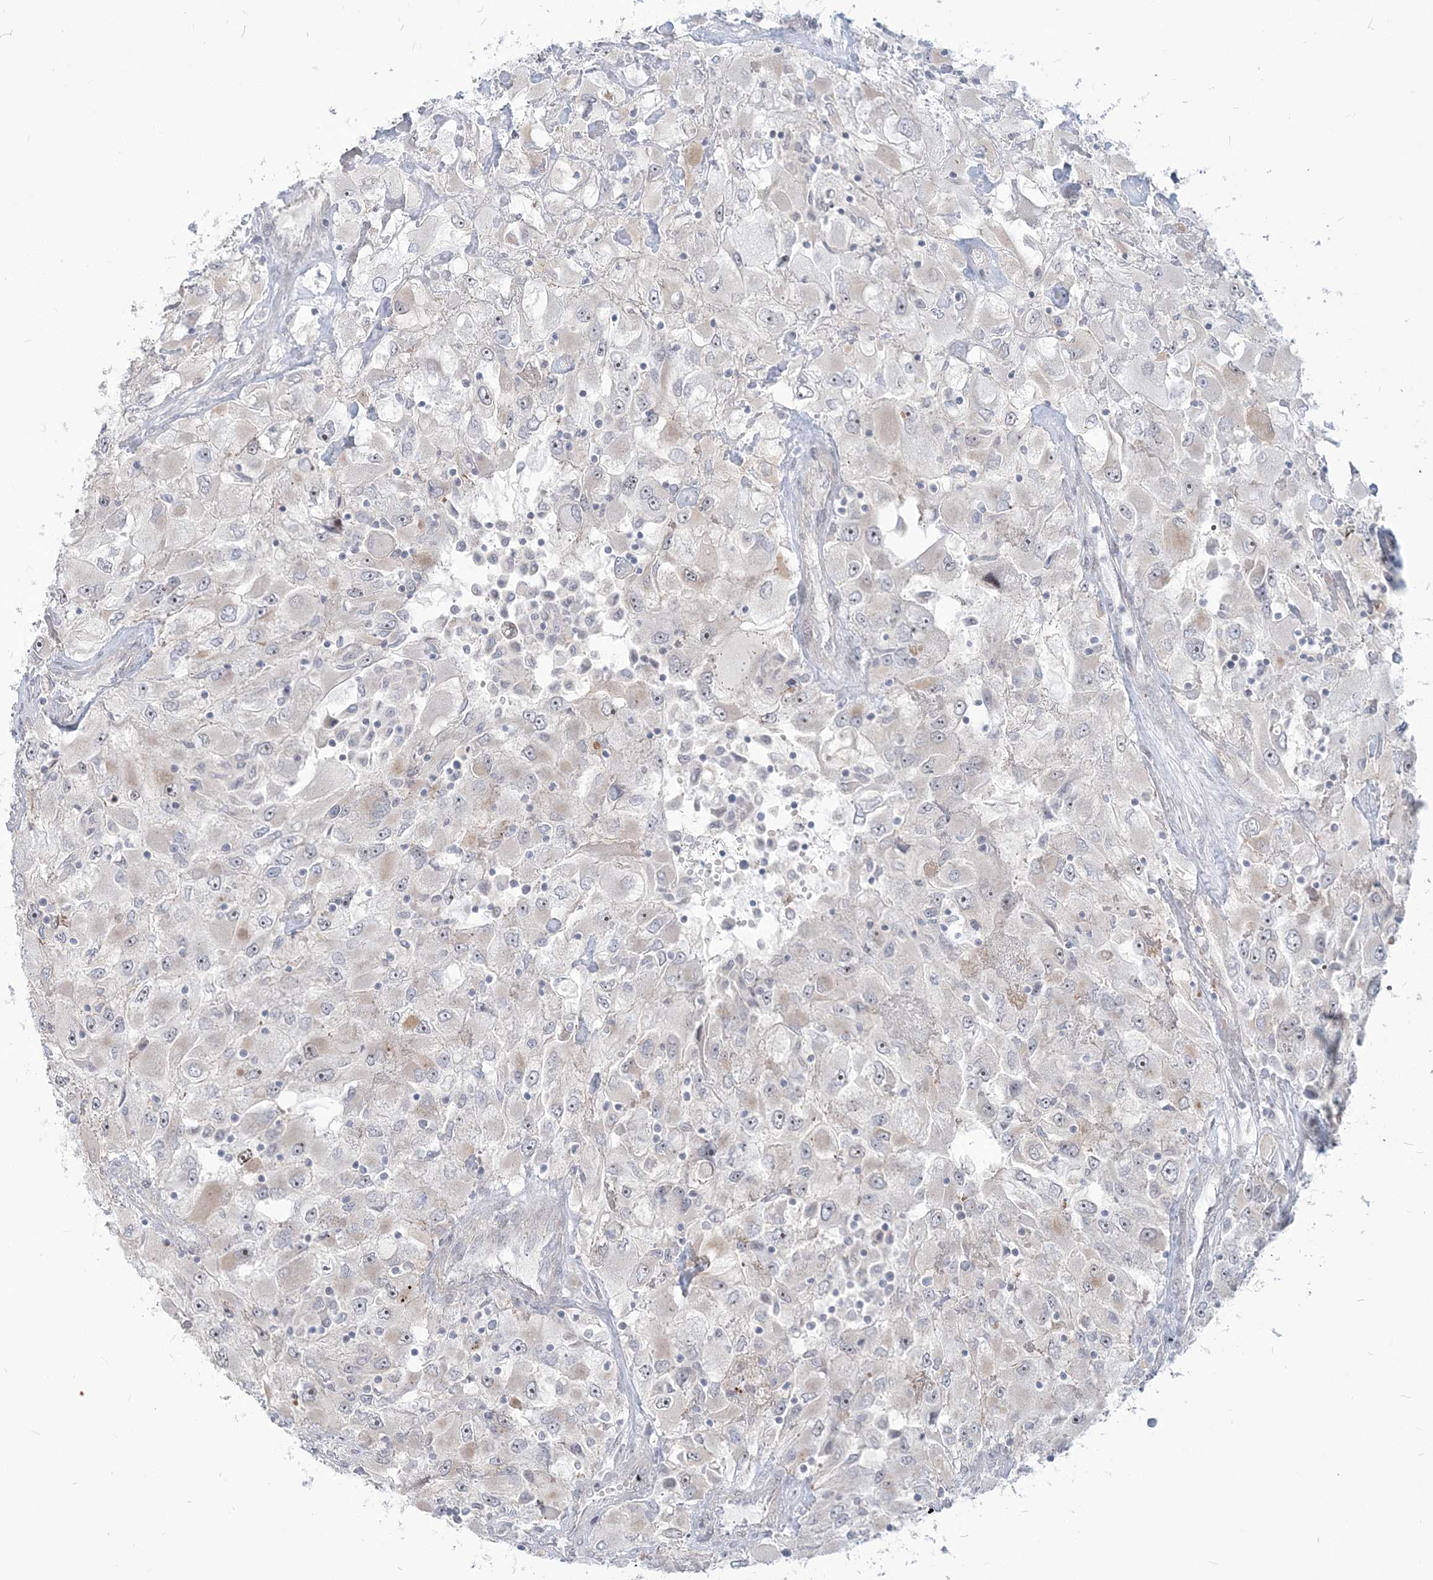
{"staining": {"intensity": "negative", "quantity": "none", "location": "none"}, "tissue": "renal cancer", "cell_type": "Tumor cells", "image_type": "cancer", "snomed": [{"axis": "morphology", "description": "Adenocarcinoma, NOS"}, {"axis": "topography", "description": "Kidney"}], "caption": "Immunohistochemistry of renal cancer demonstrates no staining in tumor cells.", "gene": "SDAD1", "patient": {"sex": "female", "age": 52}}